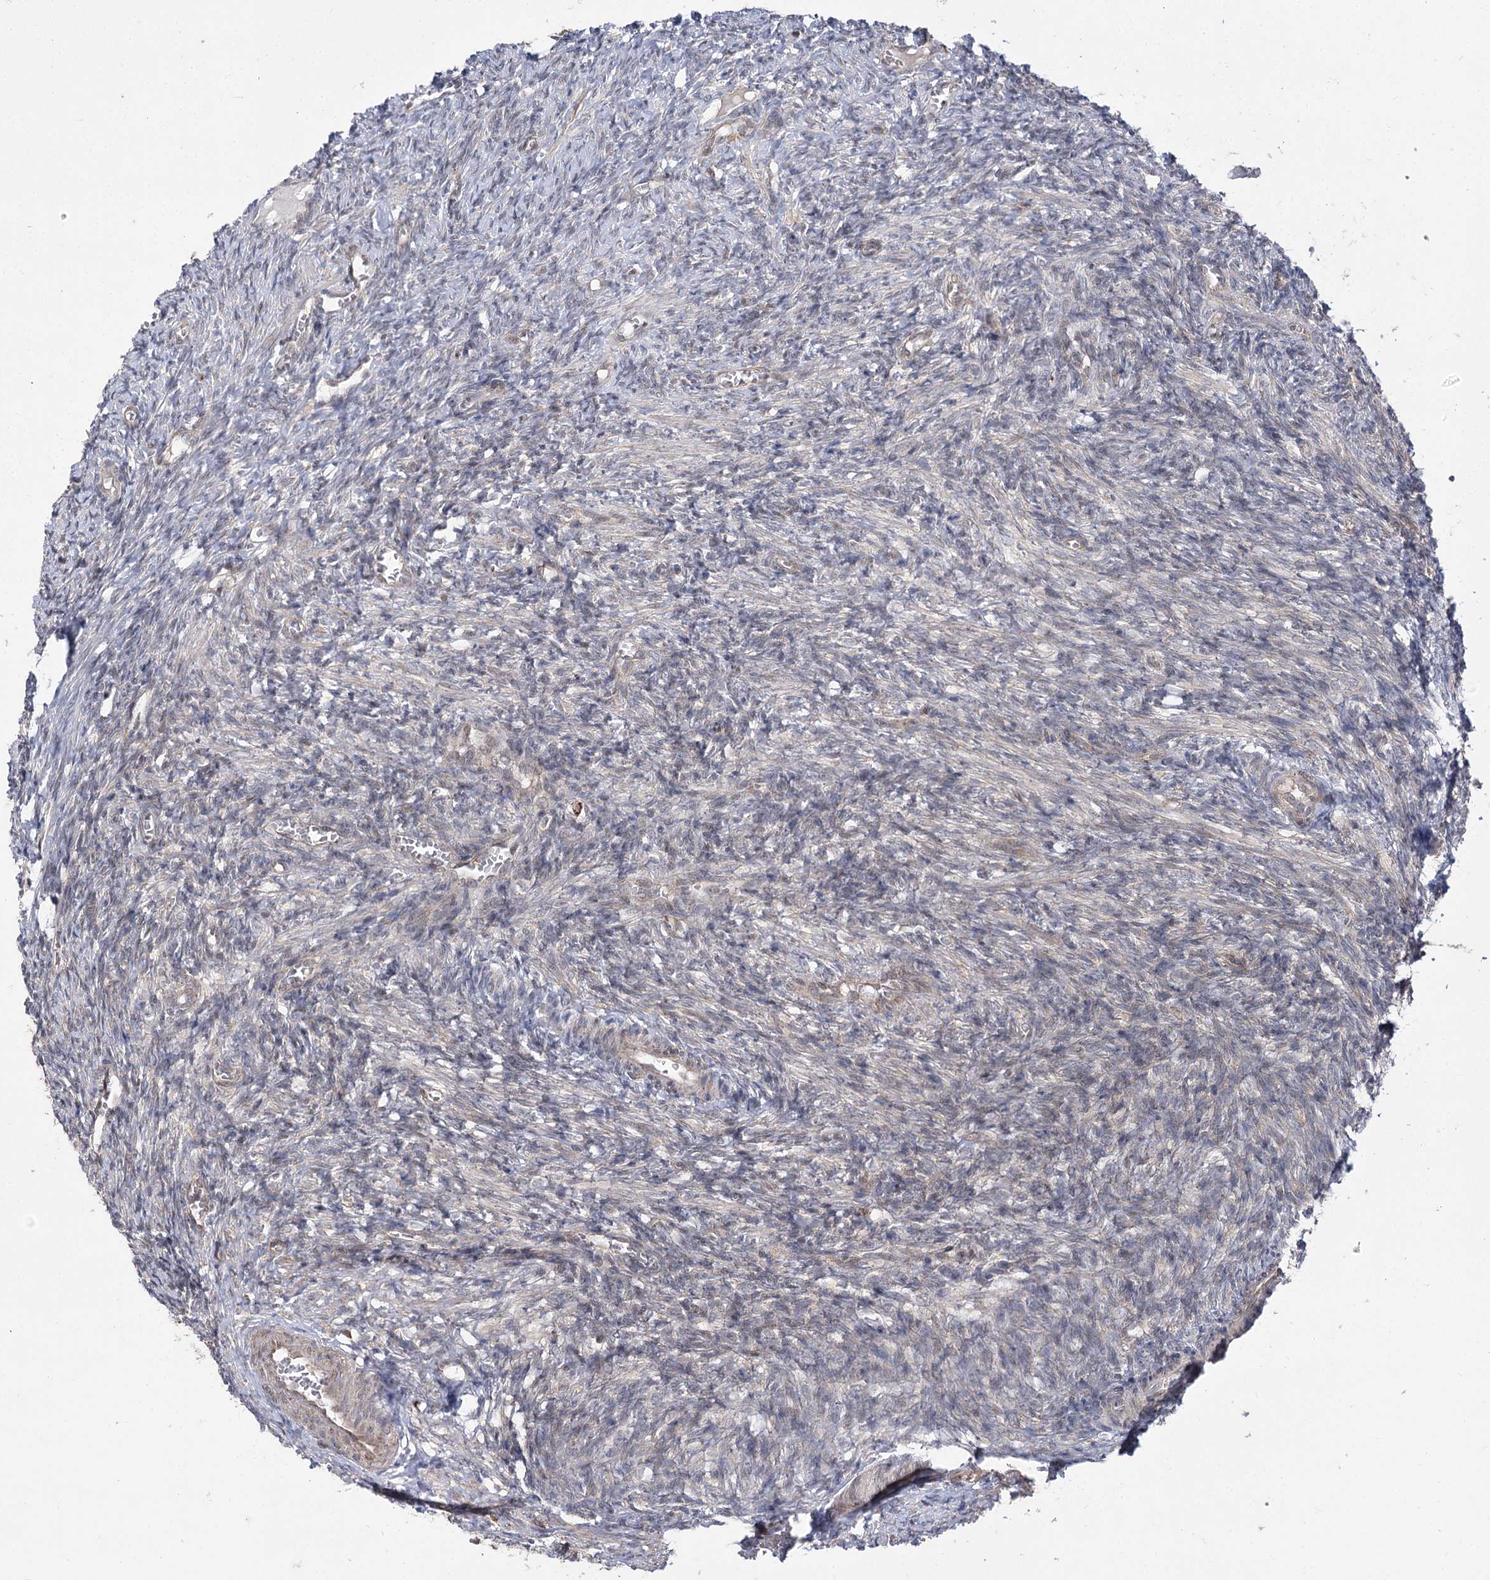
{"staining": {"intensity": "negative", "quantity": "none", "location": "none"}, "tissue": "ovary", "cell_type": "Ovarian stroma cells", "image_type": "normal", "snomed": [{"axis": "morphology", "description": "Normal tissue, NOS"}, {"axis": "topography", "description": "Ovary"}], "caption": "Immunohistochemistry of unremarkable ovary exhibits no positivity in ovarian stroma cells. (DAB (3,3'-diaminobenzidine) immunohistochemistry (IHC) visualized using brightfield microscopy, high magnification).", "gene": "SLC4A1AP", "patient": {"sex": "female", "age": 27}}